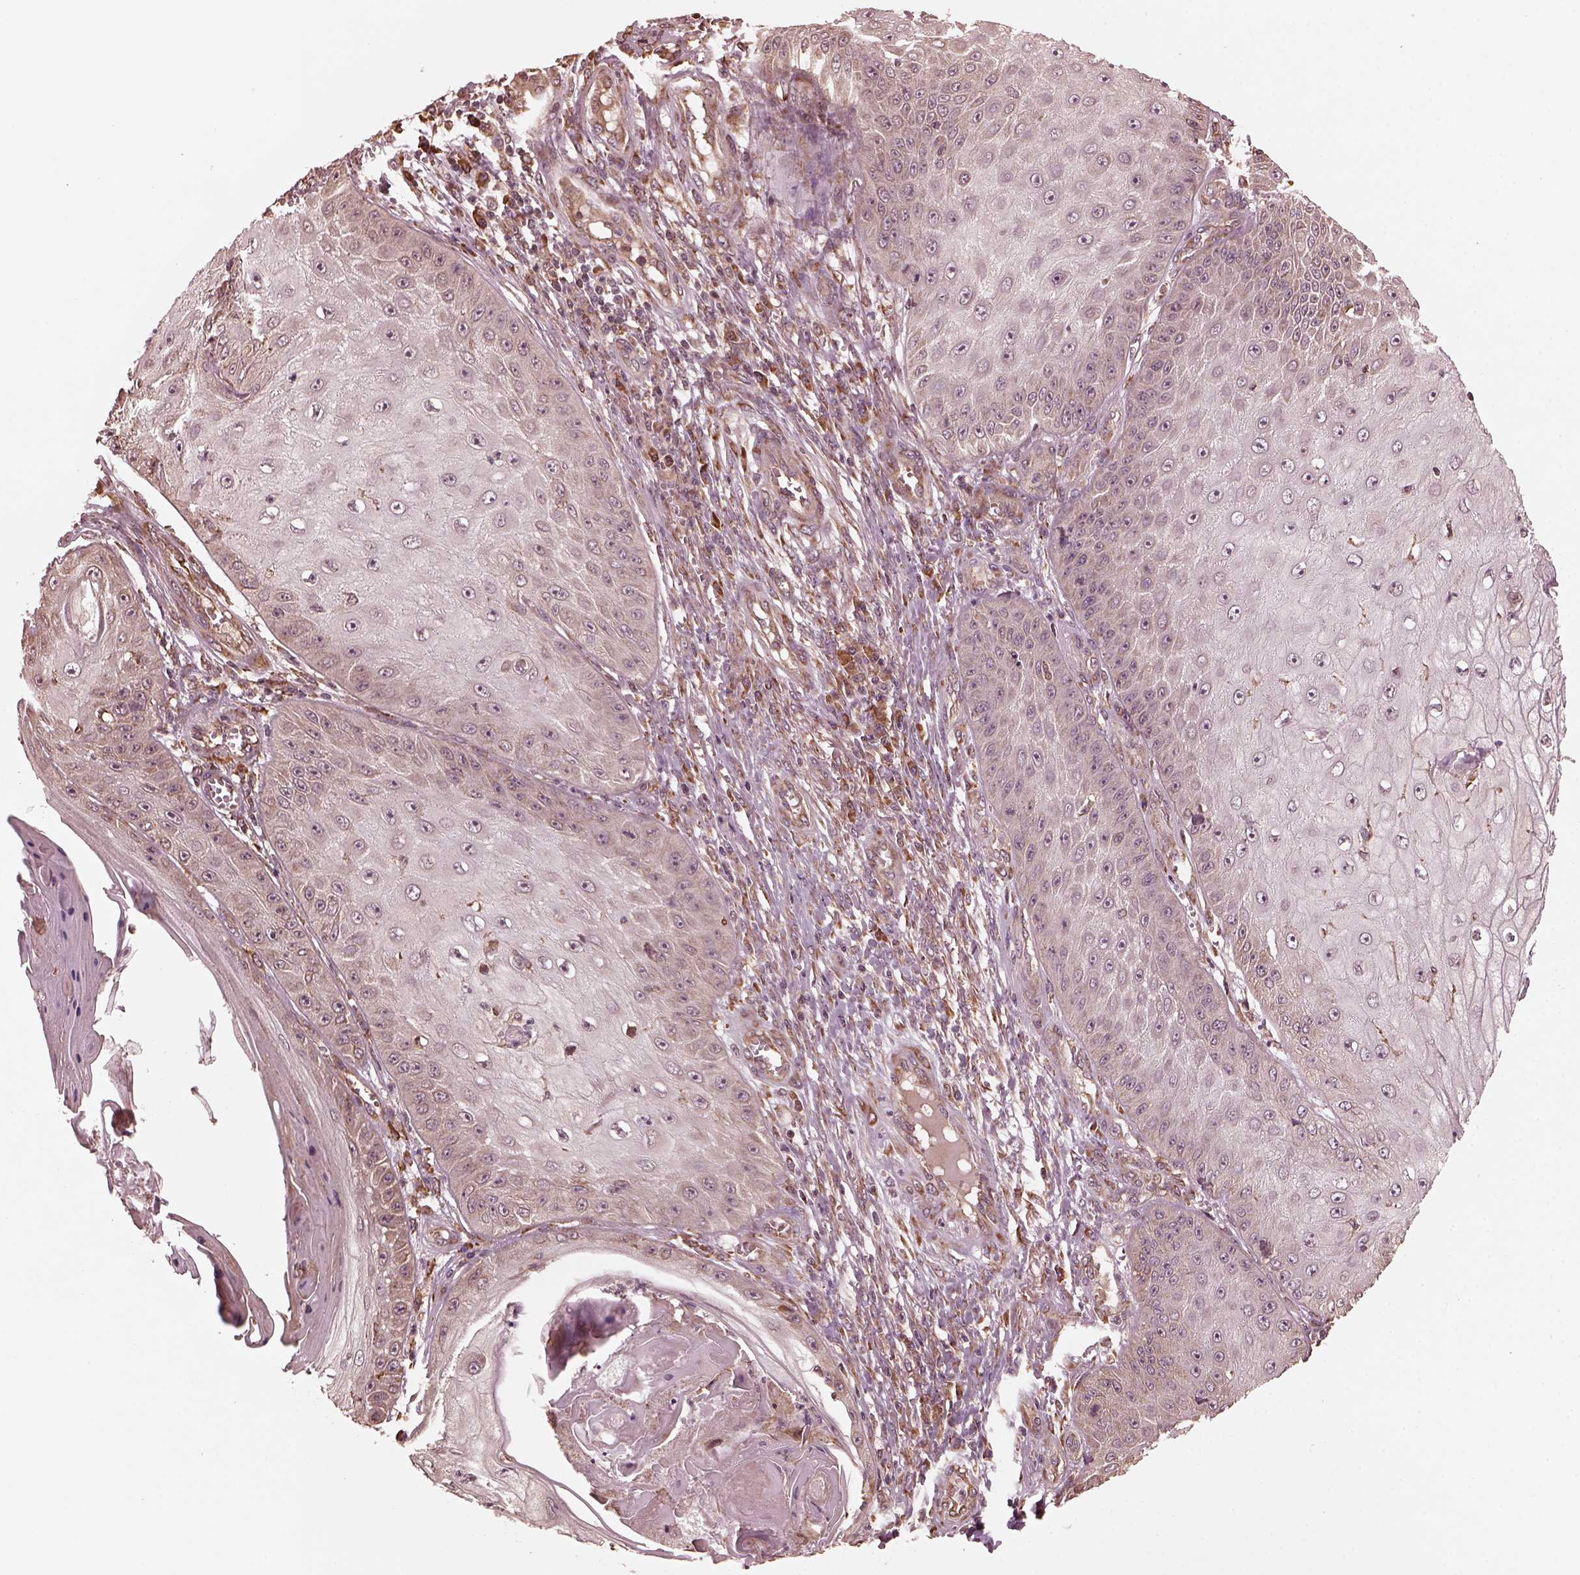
{"staining": {"intensity": "weak", "quantity": "<25%", "location": "cytoplasmic/membranous"}, "tissue": "skin cancer", "cell_type": "Tumor cells", "image_type": "cancer", "snomed": [{"axis": "morphology", "description": "Squamous cell carcinoma, NOS"}, {"axis": "topography", "description": "Skin"}], "caption": "DAB (3,3'-diaminobenzidine) immunohistochemical staining of squamous cell carcinoma (skin) reveals no significant positivity in tumor cells.", "gene": "ZNF292", "patient": {"sex": "male", "age": 70}}